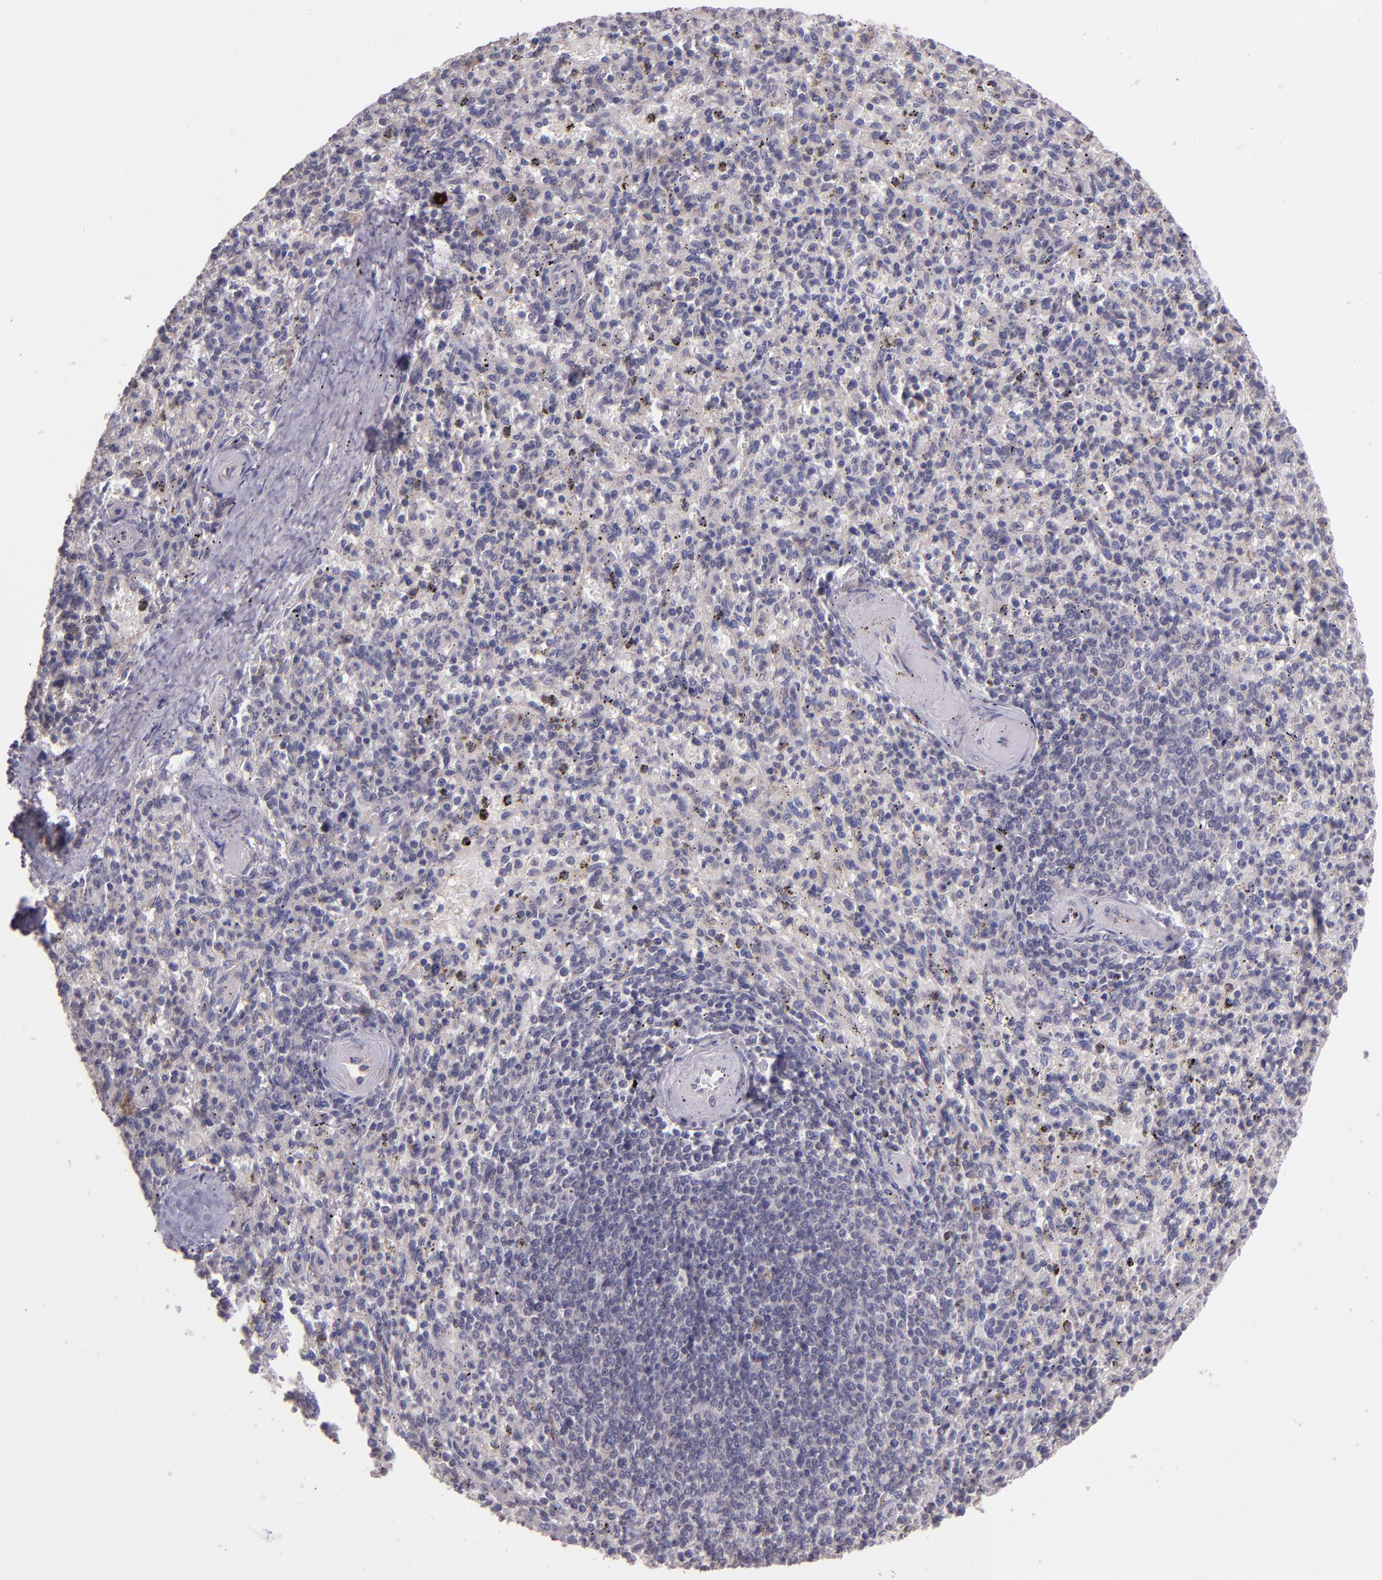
{"staining": {"intensity": "negative", "quantity": "none", "location": "none"}, "tissue": "spleen", "cell_type": "Cells in red pulp", "image_type": "normal", "snomed": [{"axis": "morphology", "description": "Normal tissue, NOS"}, {"axis": "topography", "description": "Spleen"}], "caption": "Immunohistochemical staining of benign human spleen reveals no significant expression in cells in red pulp.", "gene": "TAF7L", "patient": {"sex": "male", "age": 72}}